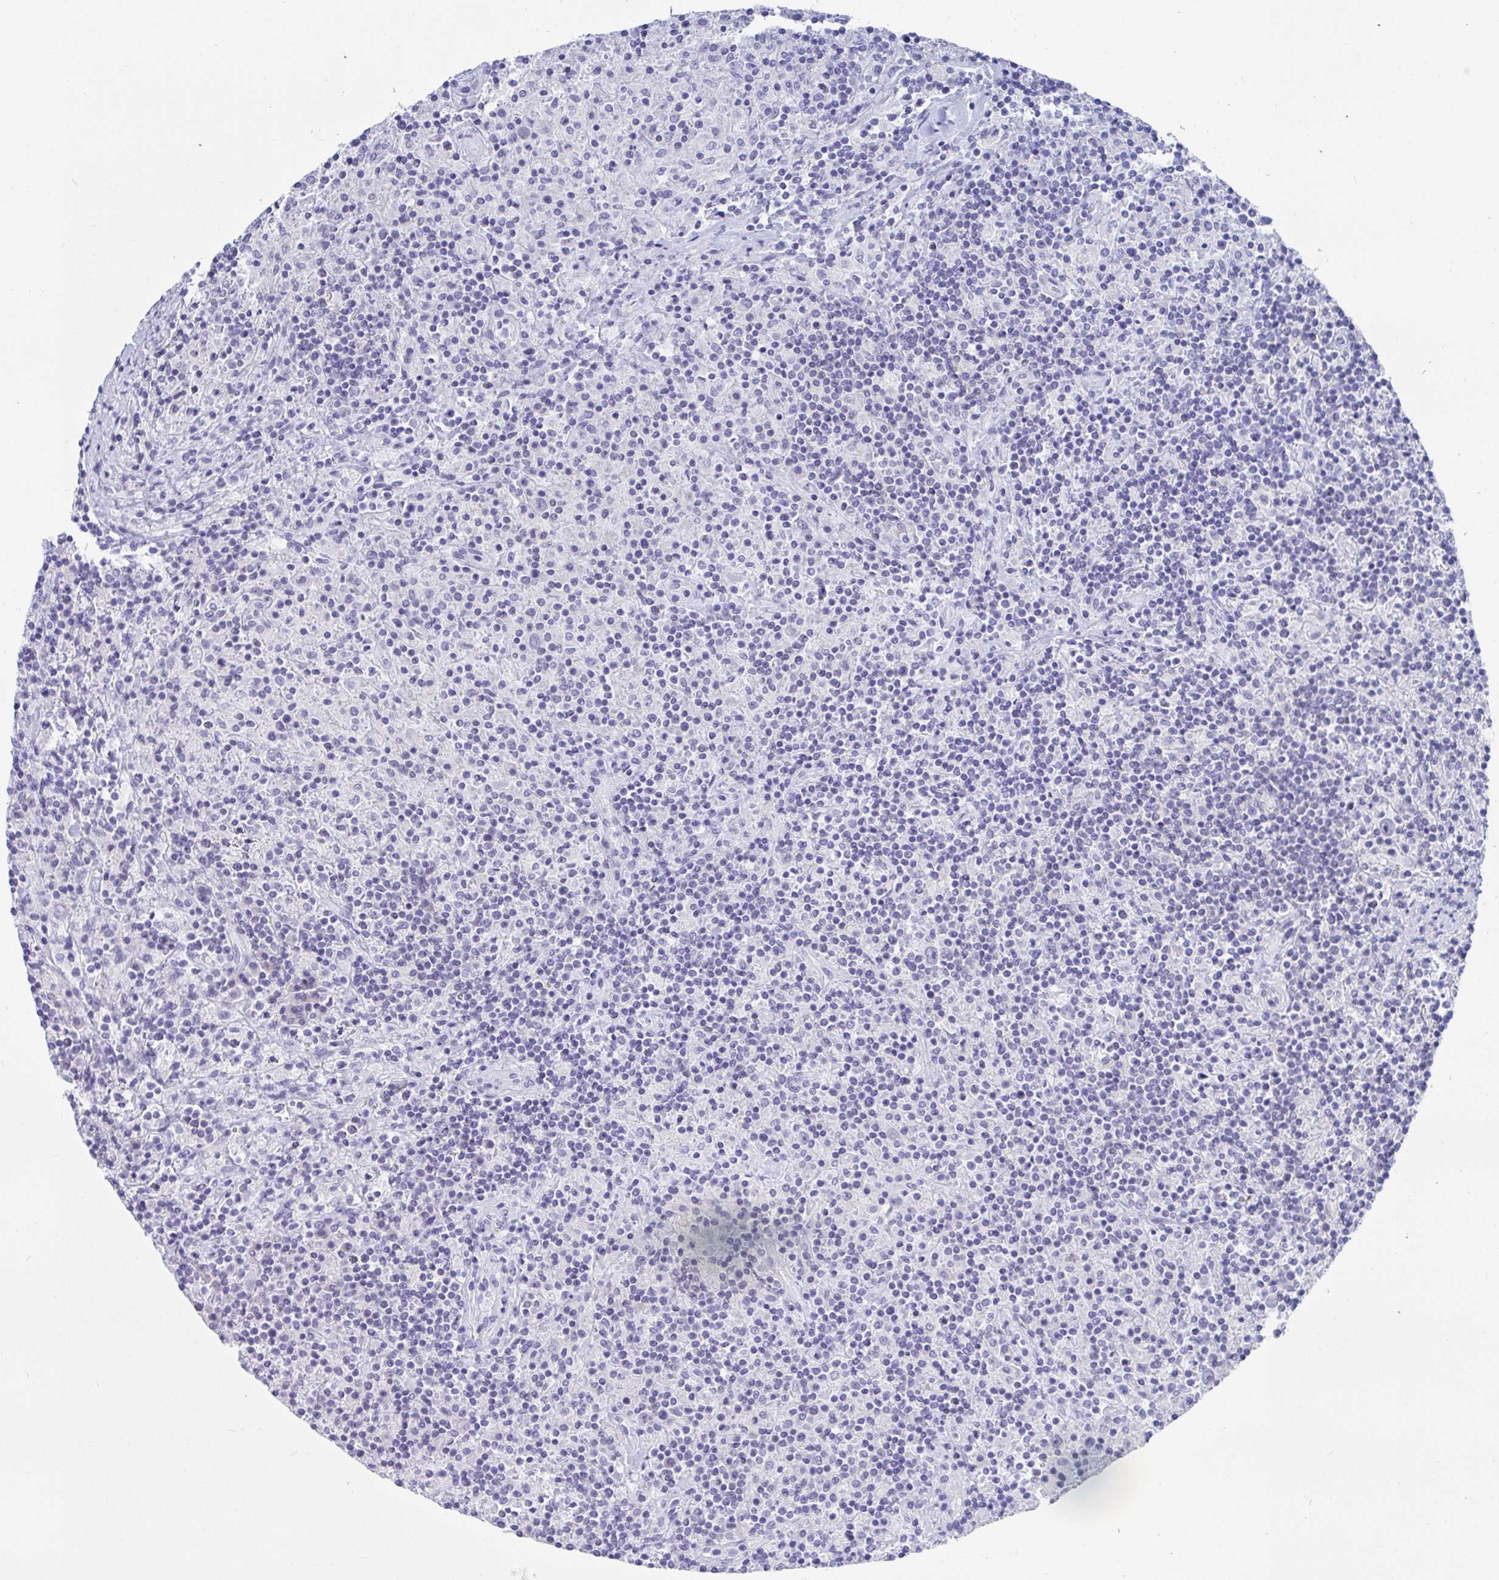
{"staining": {"intensity": "negative", "quantity": "none", "location": "none"}, "tissue": "lymphoma", "cell_type": "Tumor cells", "image_type": "cancer", "snomed": [{"axis": "morphology", "description": "Hodgkin's disease, NOS"}, {"axis": "topography", "description": "Lymph node"}], "caption": "DAB immunohistochemical staining of lymphoma shows no significant expression in tumor cells.", "gene": "PLA2G1B", "patient": {"sex": "male", "age": 70}}